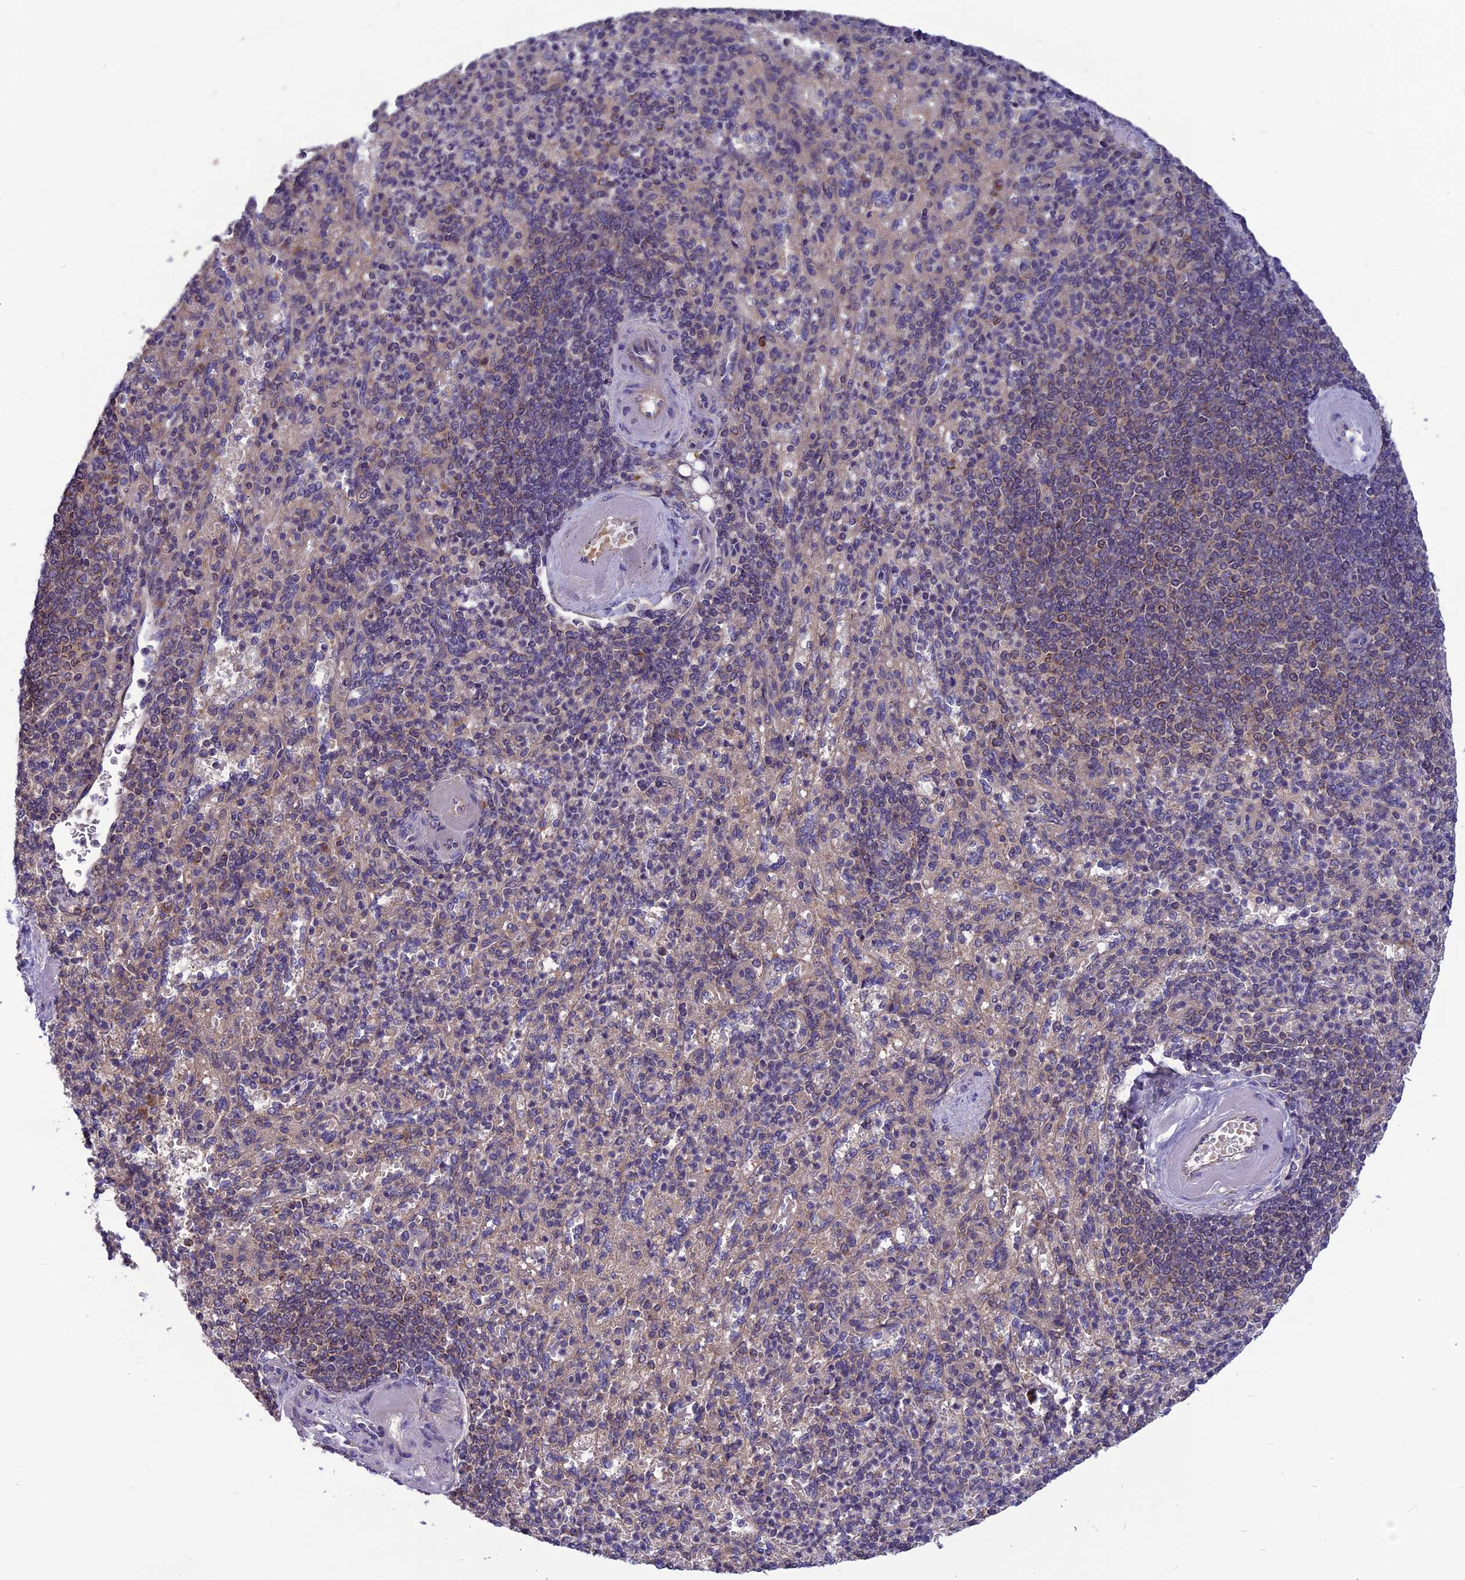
{"staining": {"intensity": "weak", "quantity": "<25%", "location": "cytoplasmic/membranous"}, "tissue": "spleen", "cell_type": "Cells in red pulp", "image_type": "normal", "snomed": [{"axis": "morphology", "description": "Normal tissue, NOS"}, {"axis": "topography", "description": "Spleen"}], "caption": "This histopathology image is of benign spleen stained with immunohistochemistry (IHC) to label a protein in brown with the nuclei are counter-stained blue. There is no expression in cells in red pulp.", "gene": "PSMF1", "patient": {"sex": "female", "age": 74}}